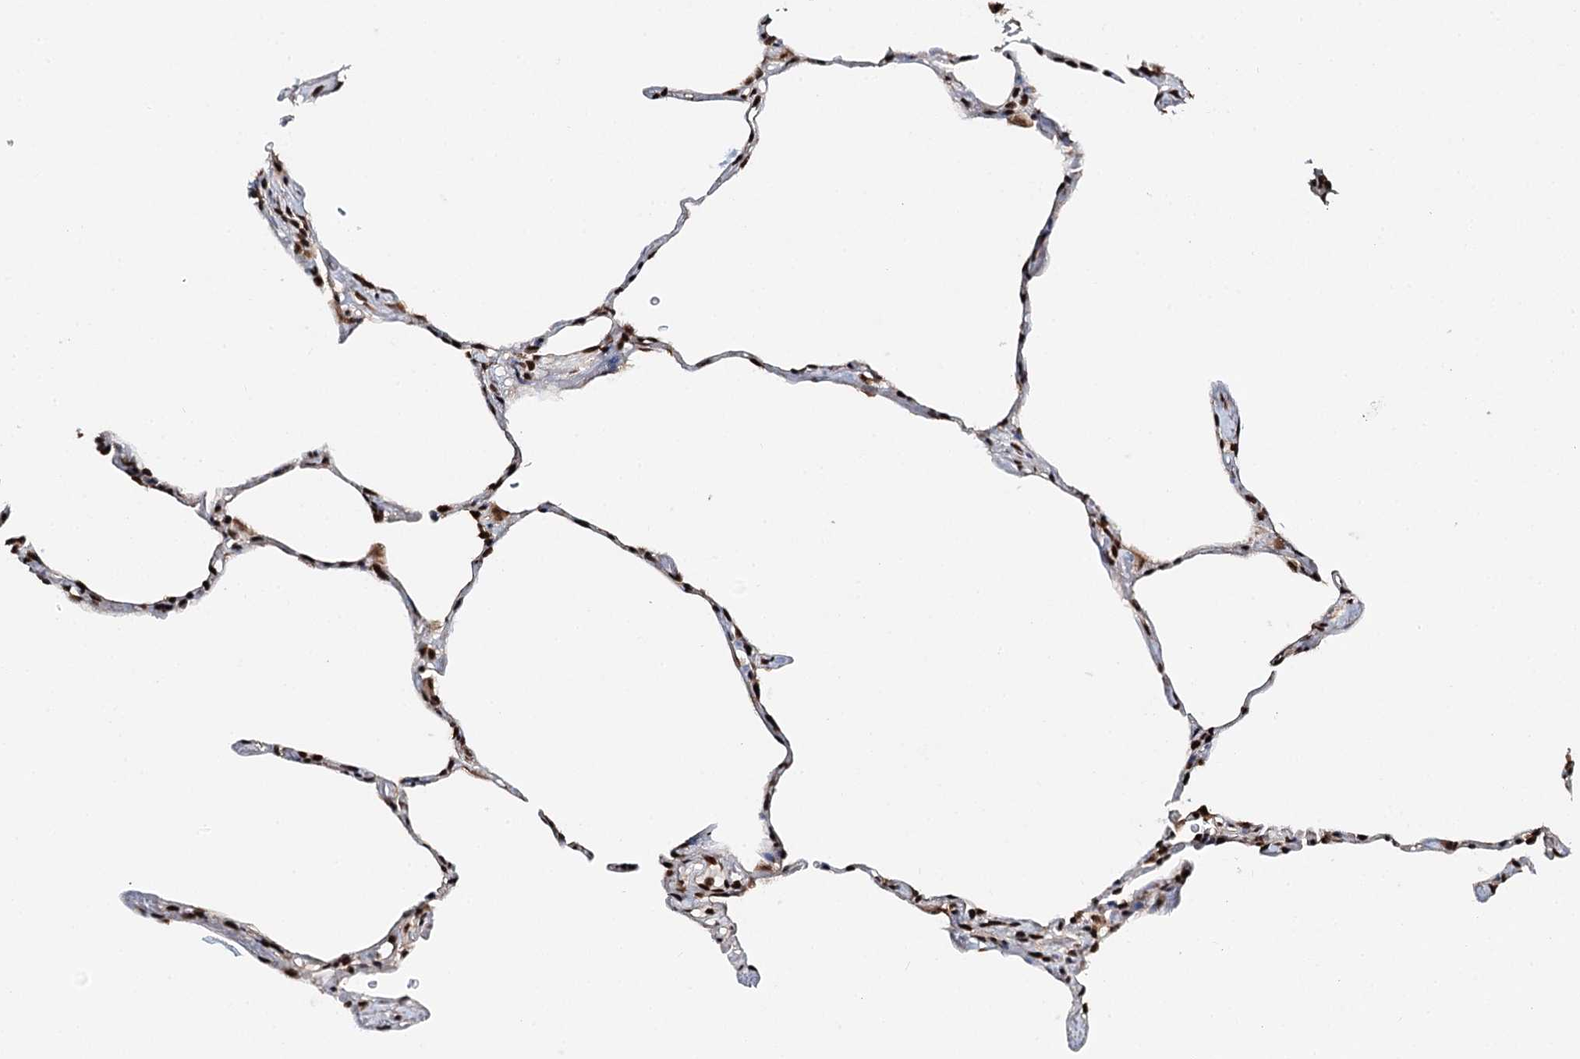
{"staining": {"intensity": "moderate", "quantity": ">75%", "location": "nuclear"}, "tissue": "lung", "cell_type": "Alveolar cells", "image_type": "normal", "snomed": [{"axis": "morphology", "description": "Normal tissue, NOS"}, {"axis": "topography", "description": "Lung"}], "caption": "This photomicrograph displays benign lung stained with immunohistochemistry to label a protein in brown. The nuclear of alveolar cells show moderate positivity for the protein. Nuclei are counter-stained blue.", "gene": "RPS27A", "patient": {"sex": "male", "age": 65}}